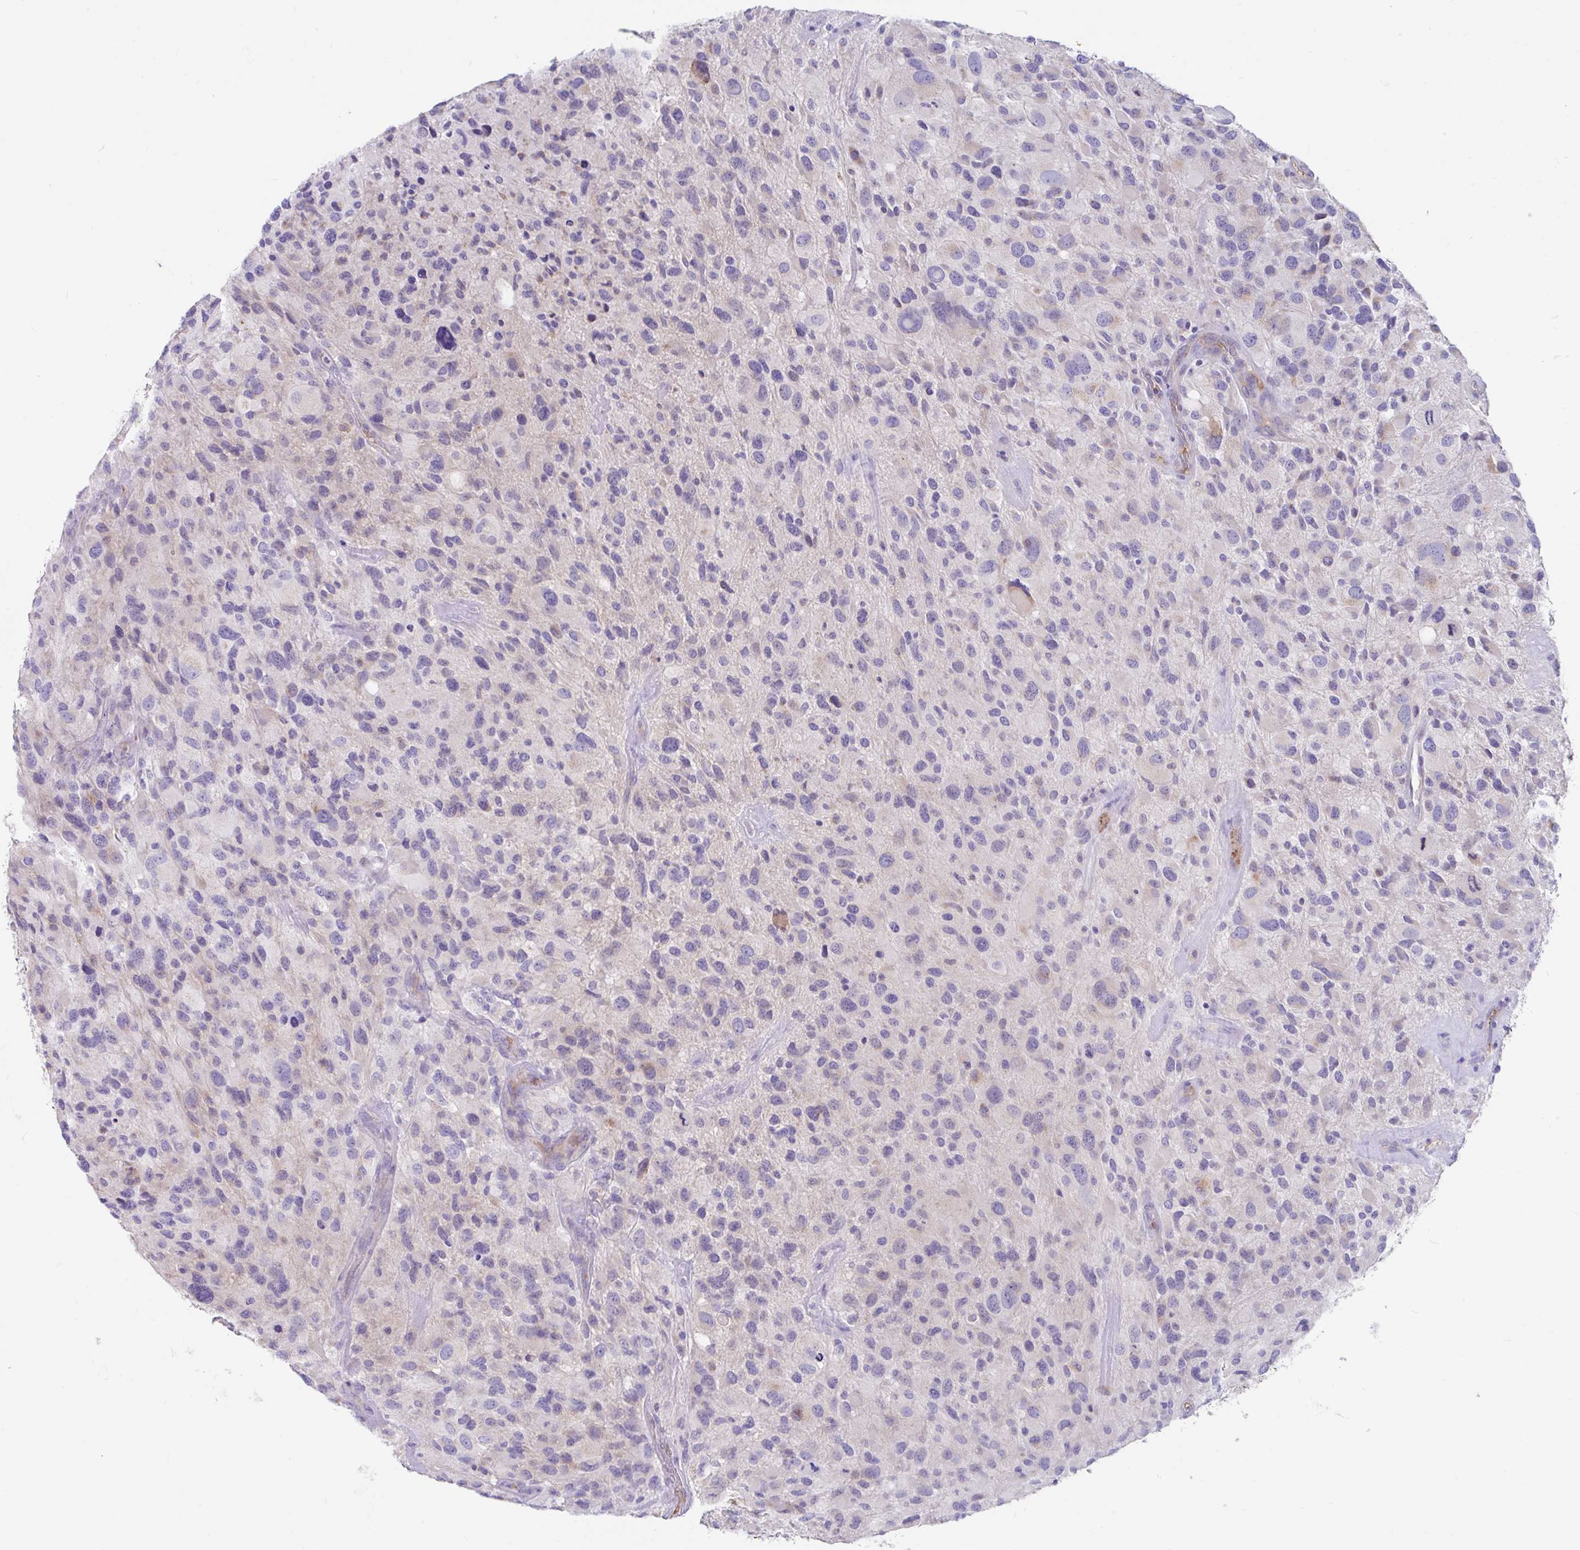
{"staining": {"intensity": "moderate", "quantity": "25%-75%", "location": "cytoplasmic/membranous"}, "tissue": "glioma", "cell_type": "Tumor cells", "image_type": "cancer", "snomed": [{"axis": "morphology", "description": "Glioma, malignant, High grade"}, {"axis": "topography", "description": "Brain"}], "caption": "IHC micrograph of neoplastic tissue: glioma stained using IHC reveals medium levels of moderate protein expression localized specifically in the cytoplasmic/membranous of tumor cells, appearing as a cytoplasmic/membranous brown color.", "gene": "CCSAP", "patient": {"sex": "female", "age": 67}}